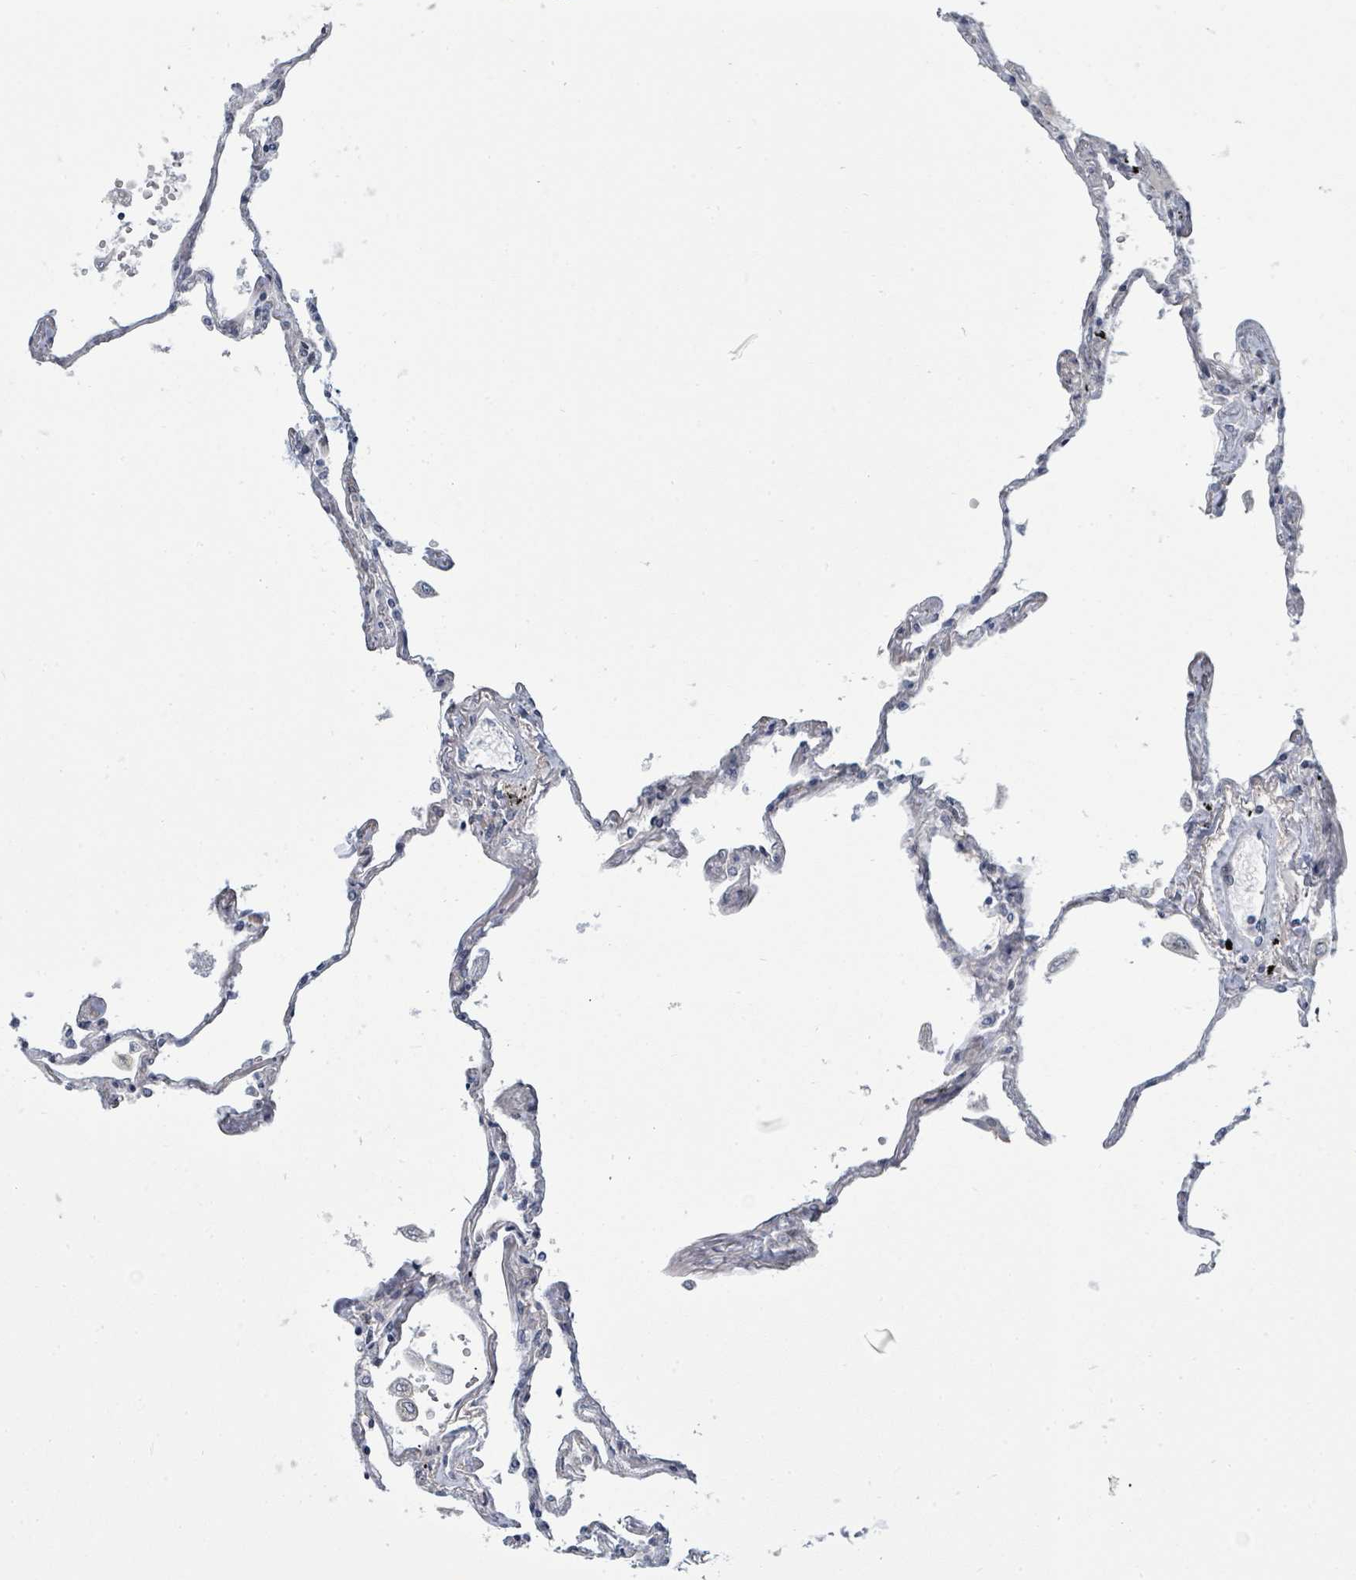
{"staining": {"intensity": "negative", "quantity": "none", "location": "none"}, "tissue": "lung", "cell_type": "Alveolar cells", "image_type": "normal", "snomed": [{"axis": "morphology", "description": "Normal tissue, NOS"}, {"axis": "topography", "description": "Lung"}], "caption": "Human lung stained for a protein using immunohistochemistry shows no positivity in alveolar cells.", "gene": "PSMG2", "patient": {"sex": "female", "age": 67}}